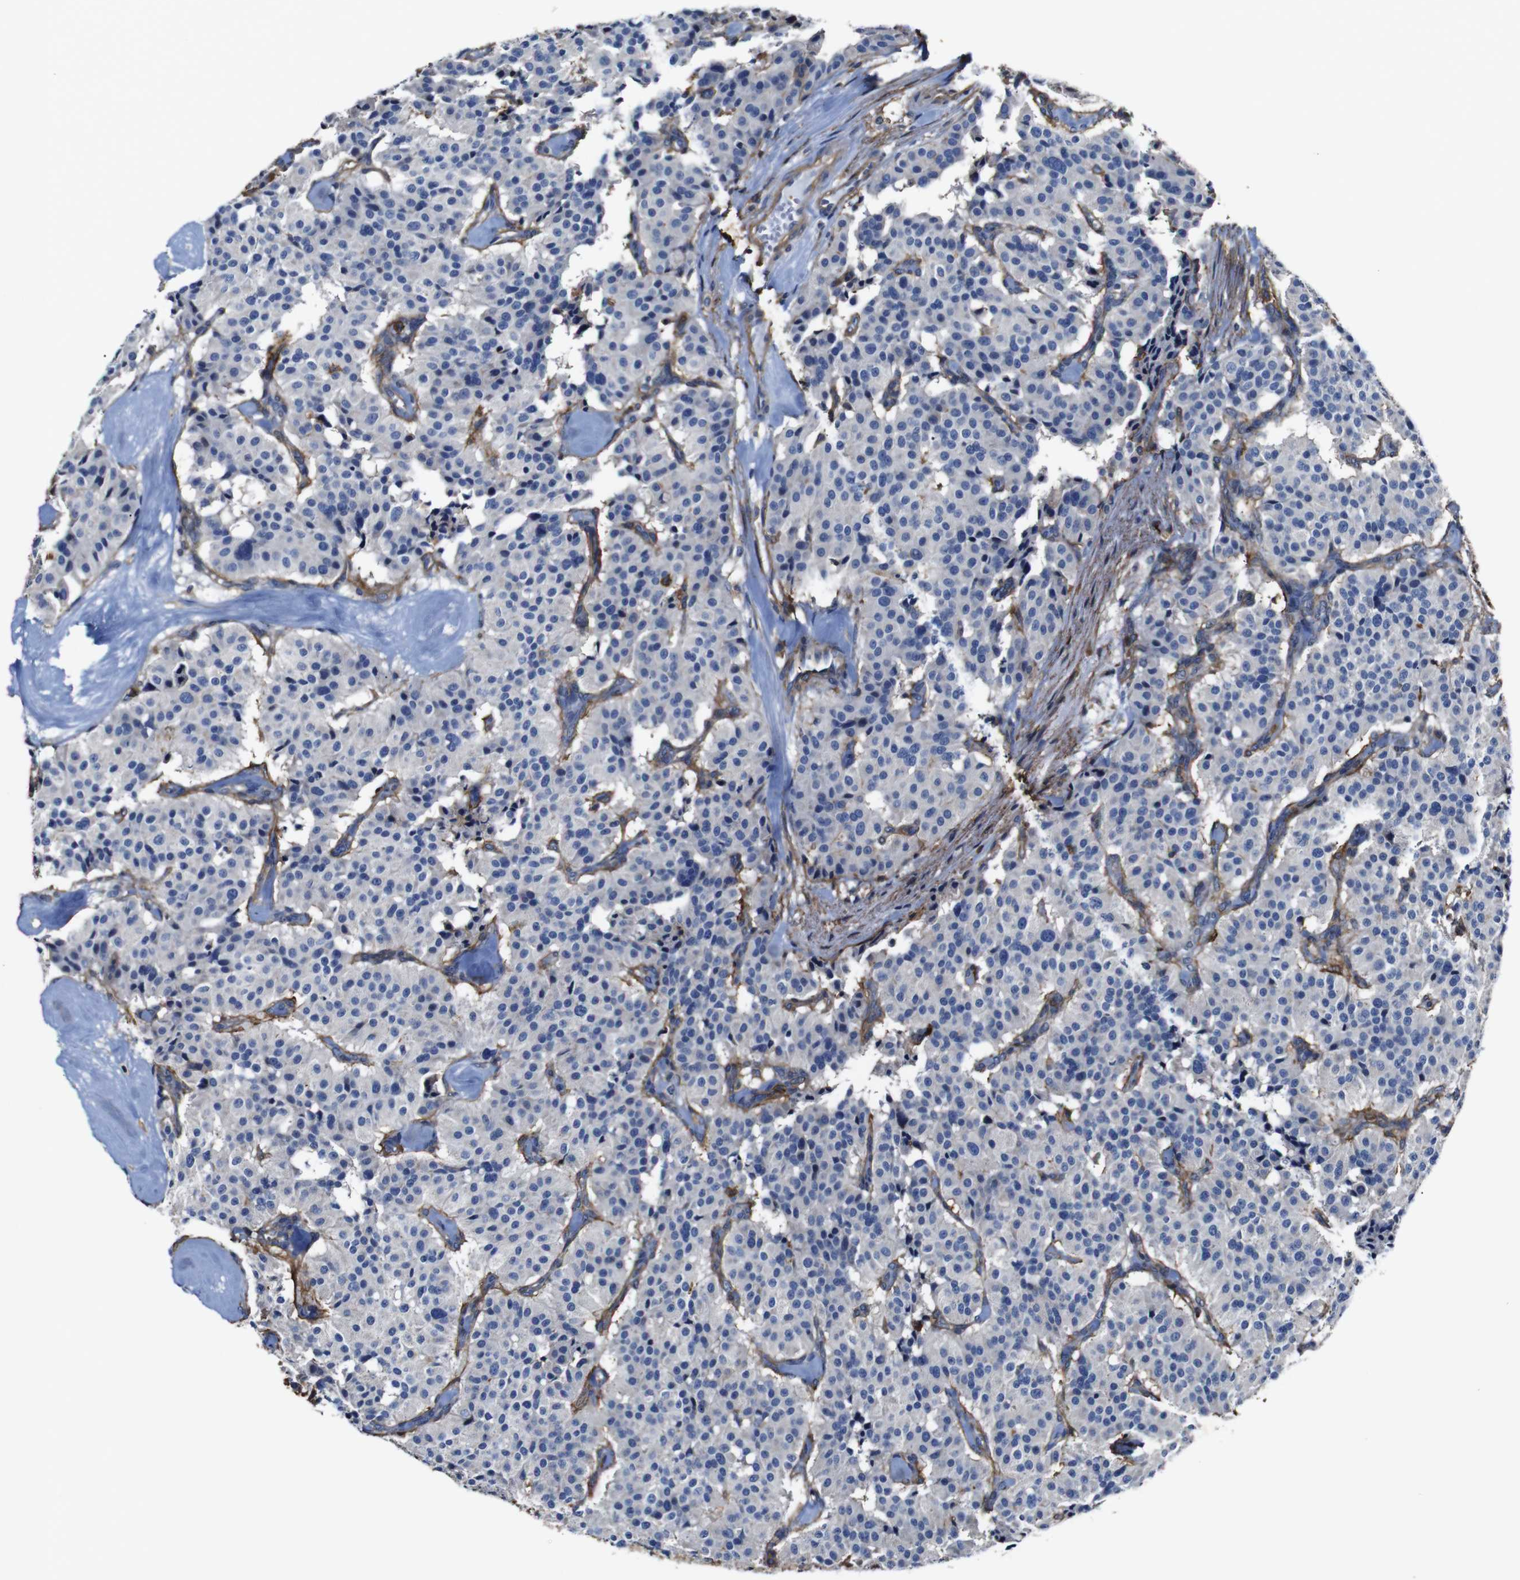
{"staining": {"intensity": "negative", "quantity": "none", "location": "none"}, "tissue": "carcinoid", "cell_type": "Tumor cells", "image_type": "cancer", "snomed": [{"axis": "morphology", "description": "Carcinoid, malignant, NOS"}, {"axis": "topography", "description": "Lung"}], "caption": "Immunohistochemical staining of human carcinoid demonstrates no significant staining in tumor cells.", "gene": "PI4KA", "patient": {"sex": "male", "age": 30}}